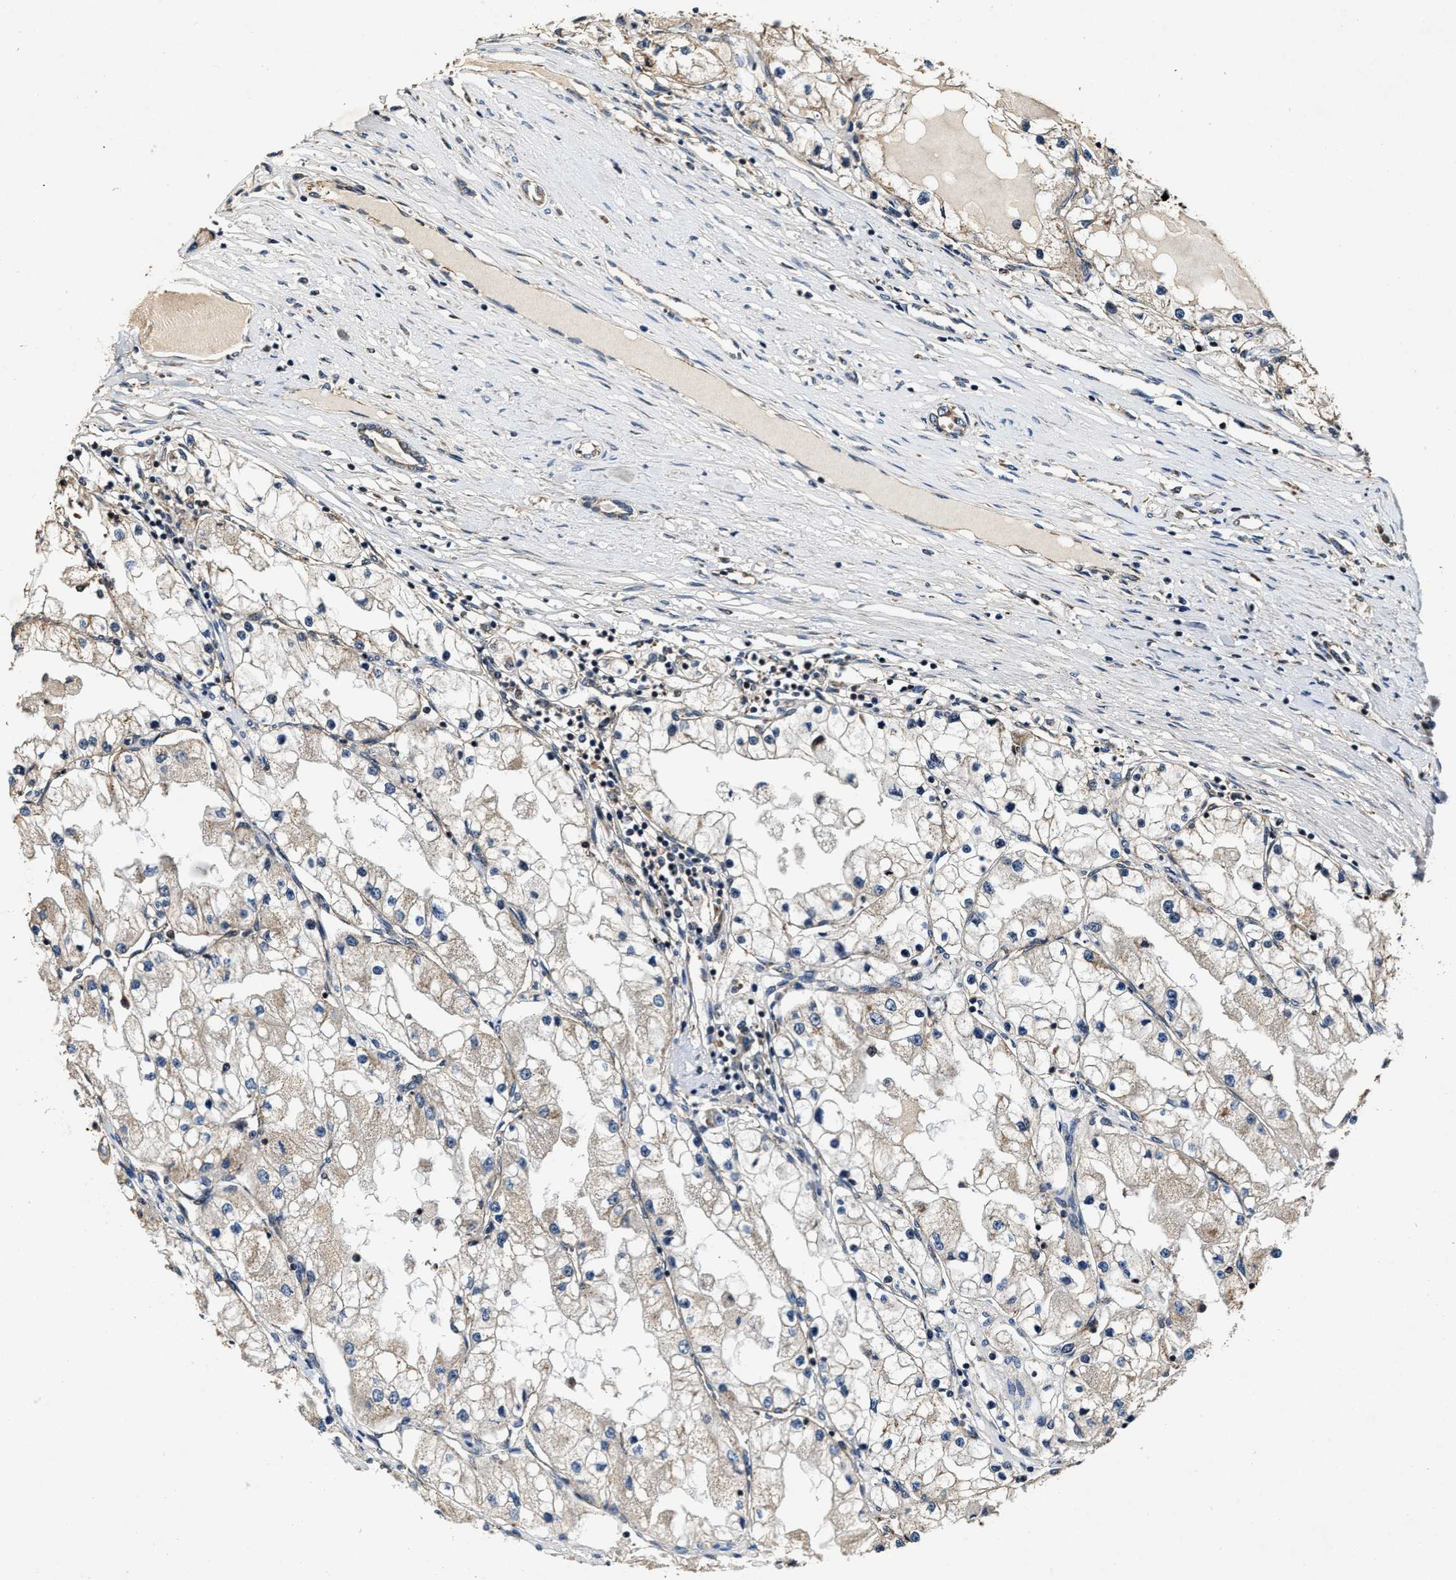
{"staining": {"intensity": "weak", "quantity": ">75%", "location": "cytoplasmic/membranous"}, "tissue": "renal cancer", "cell_type": "Tumor cells", "image_type": "cancer", "snomed": [{"axis": "morphology", "description": "Adenocarcinoma, NOS"}, {"axis": "topography", "description": "Kidney"}], "caption": "Adenocarcinoma (renal) stained with a protein marker displays weak staining in tumor cells.", "gene": "GFRA3", "patient": {"sex": "male", "age": 68}}